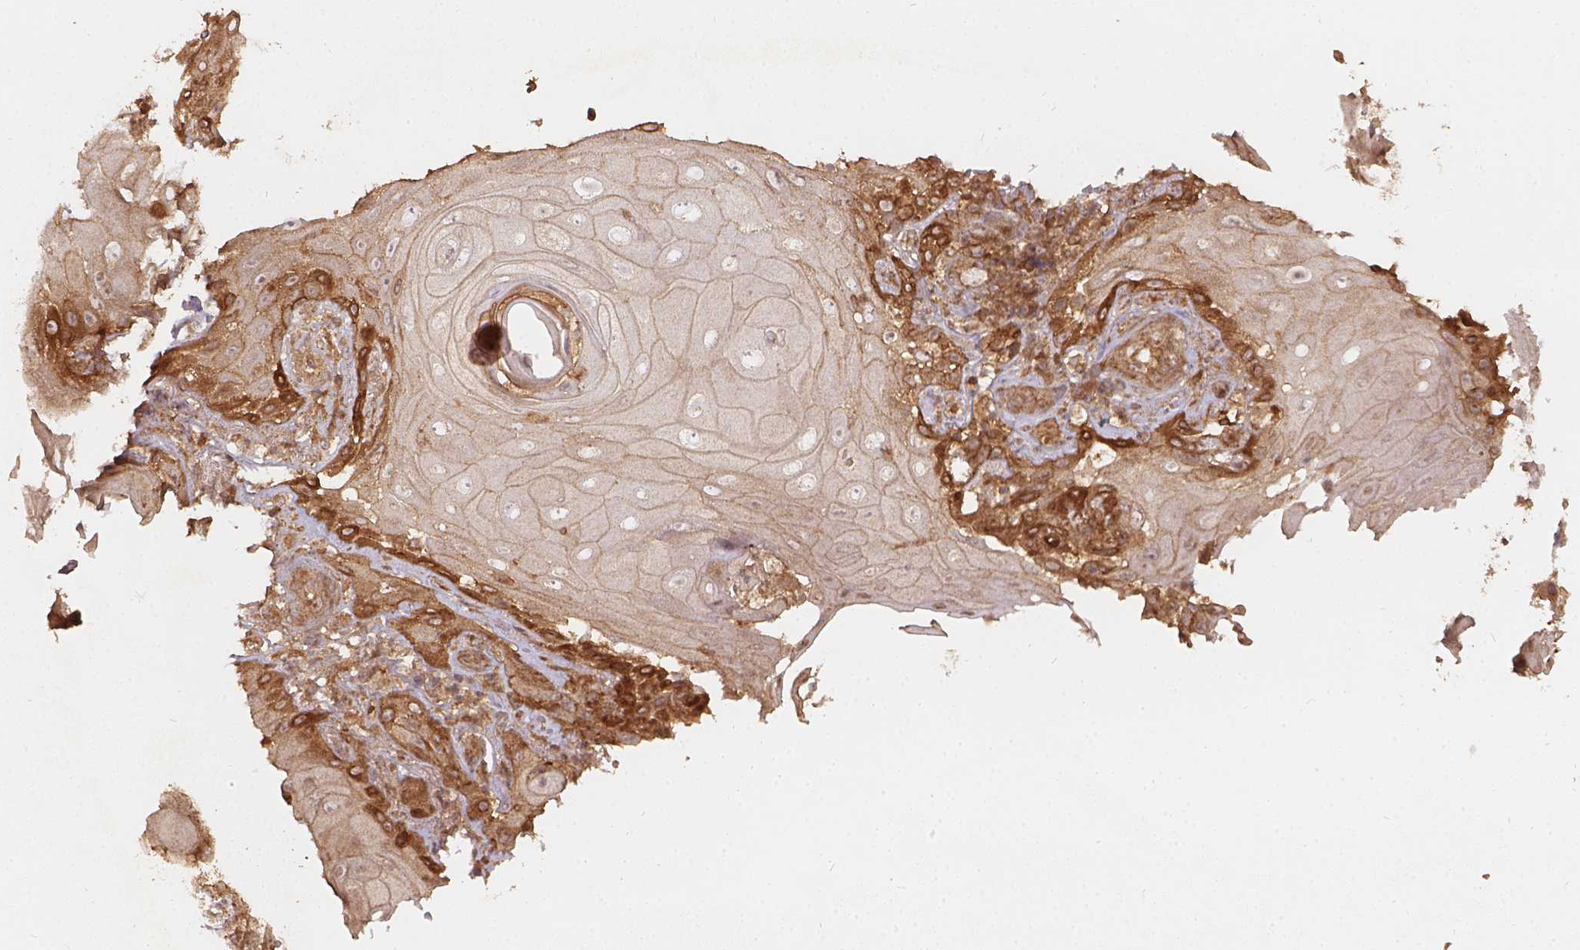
{"staining": {"intensity": "strong", "quantity": "25%-75%", "location": "cytoplasmic/membranous"}, "tissue": "skin cancer", "cell_type": "Tumor cells", "image_type": "cancer", "snomed": [{"axis": "morphology", "description": "Squamous cell carcinoma, NOS"}, {"axis": "topography", "description": "Skin"}], "caption": "Approximately 25%-75% of tumor cells in human skin cancer demonstrate strong cytoplasmic/membranous protein staining as visualized by brown immunohistochemical staining.", "gene": "XPR1", "patient": {"sex": "male", "age": 62}}